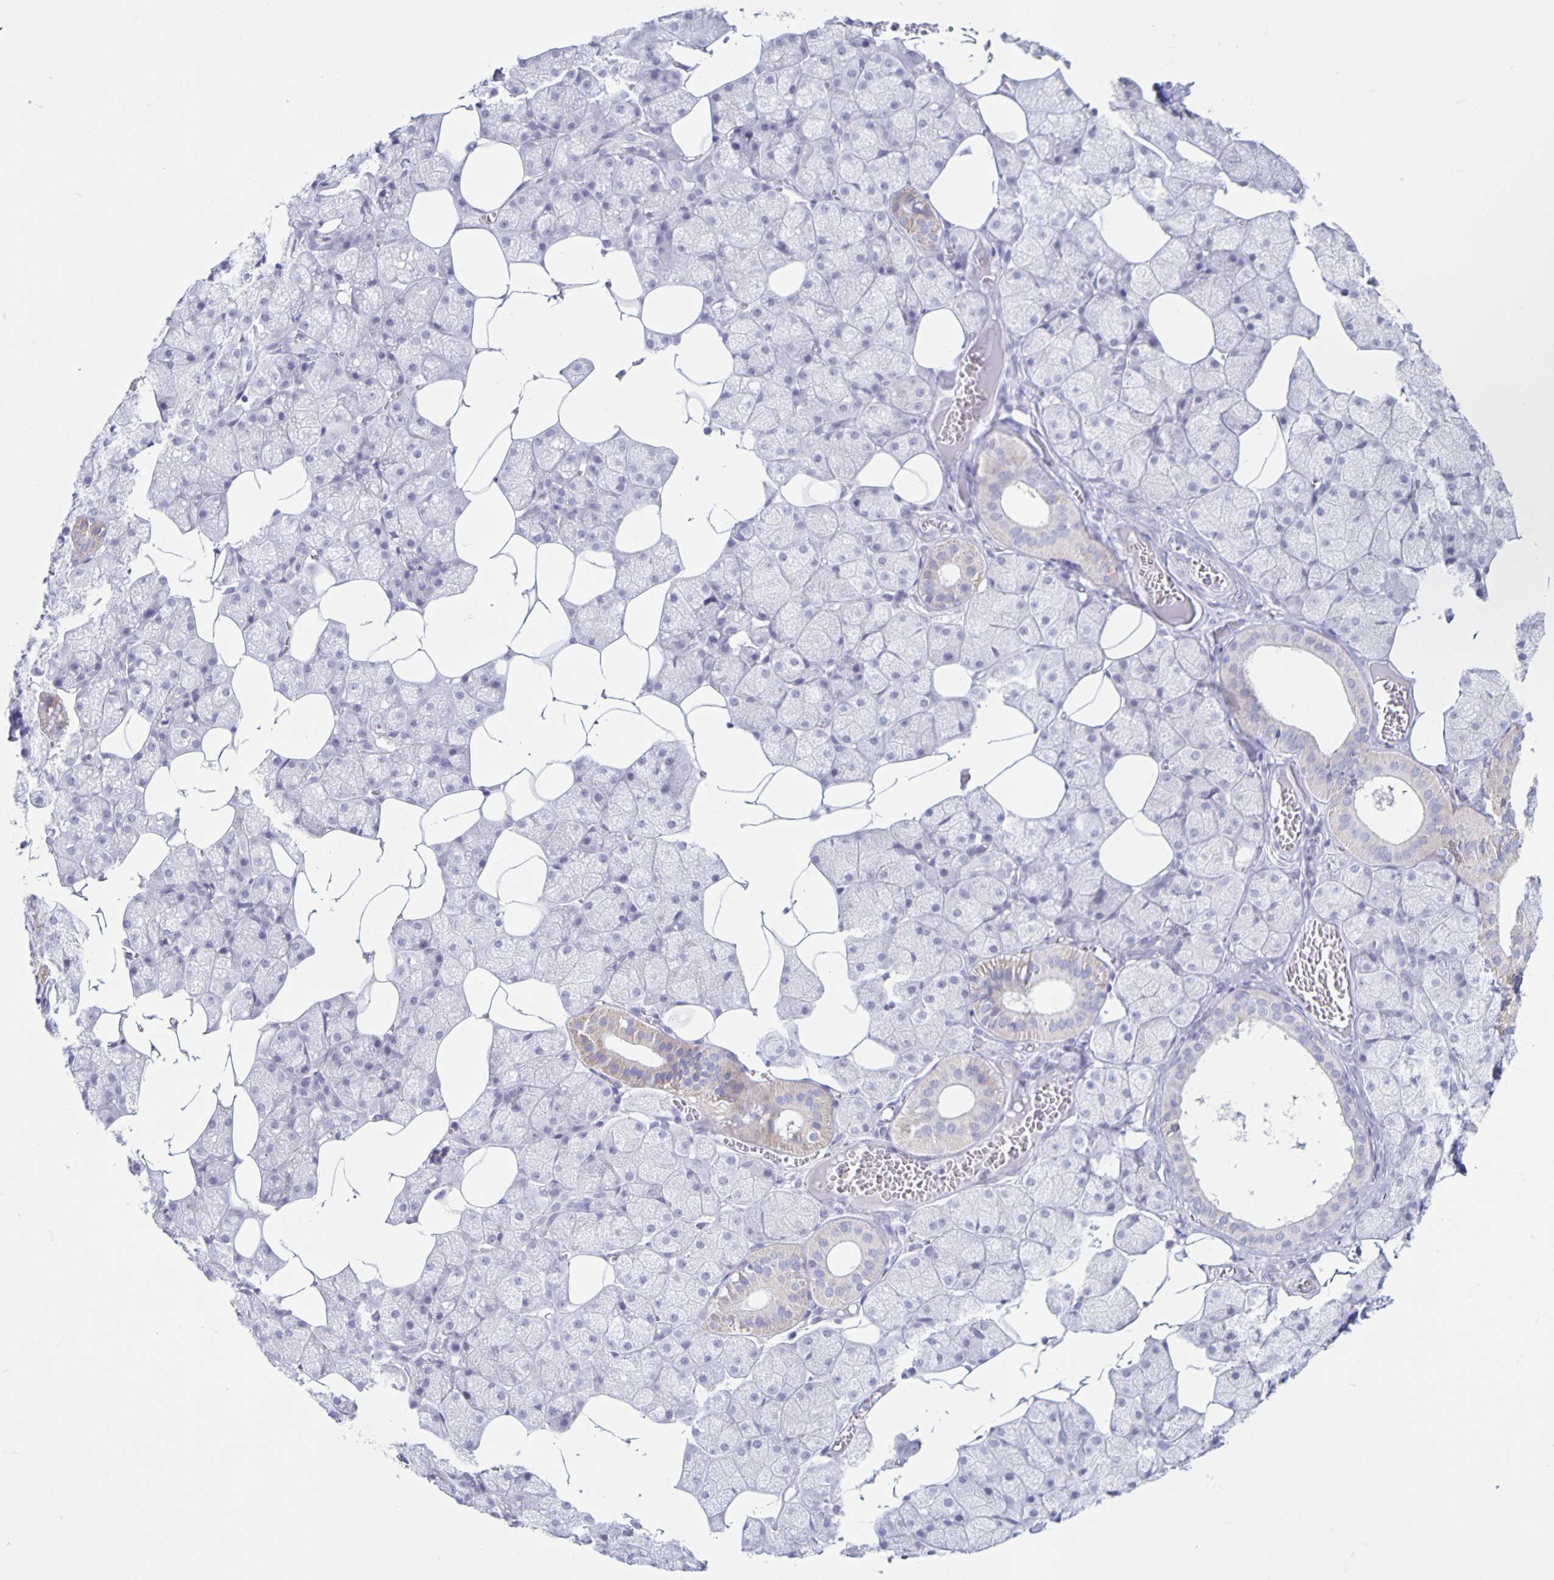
{"staining": {"intensity": "weak", "quantity": "<25%", "location": "cytoplasmic/membranous"}, "tissue": "salivary gland", "cell_type": "Glandular cells", "image_type": "normal", "snomed": [{"axis": "morphology", "description": "Normal tissue, NOS"}, {"axis": "topography", "description": "Salivary gland"}, {"axis": "topography", "description": "Peripheral nerve tissue"}], "caption": "Benign salivary gland was stained to show a protein in brown. There is no significant expression in glandular cells. (Stains: DAB (3,3'-diaminobenzidine) immunohistochemistry with hematoxylin counter stain, Microscopy: brightfield microscopy at high magnification).", "gene": "CT45A10", "patient": {"sex": "male", "age": 38}}